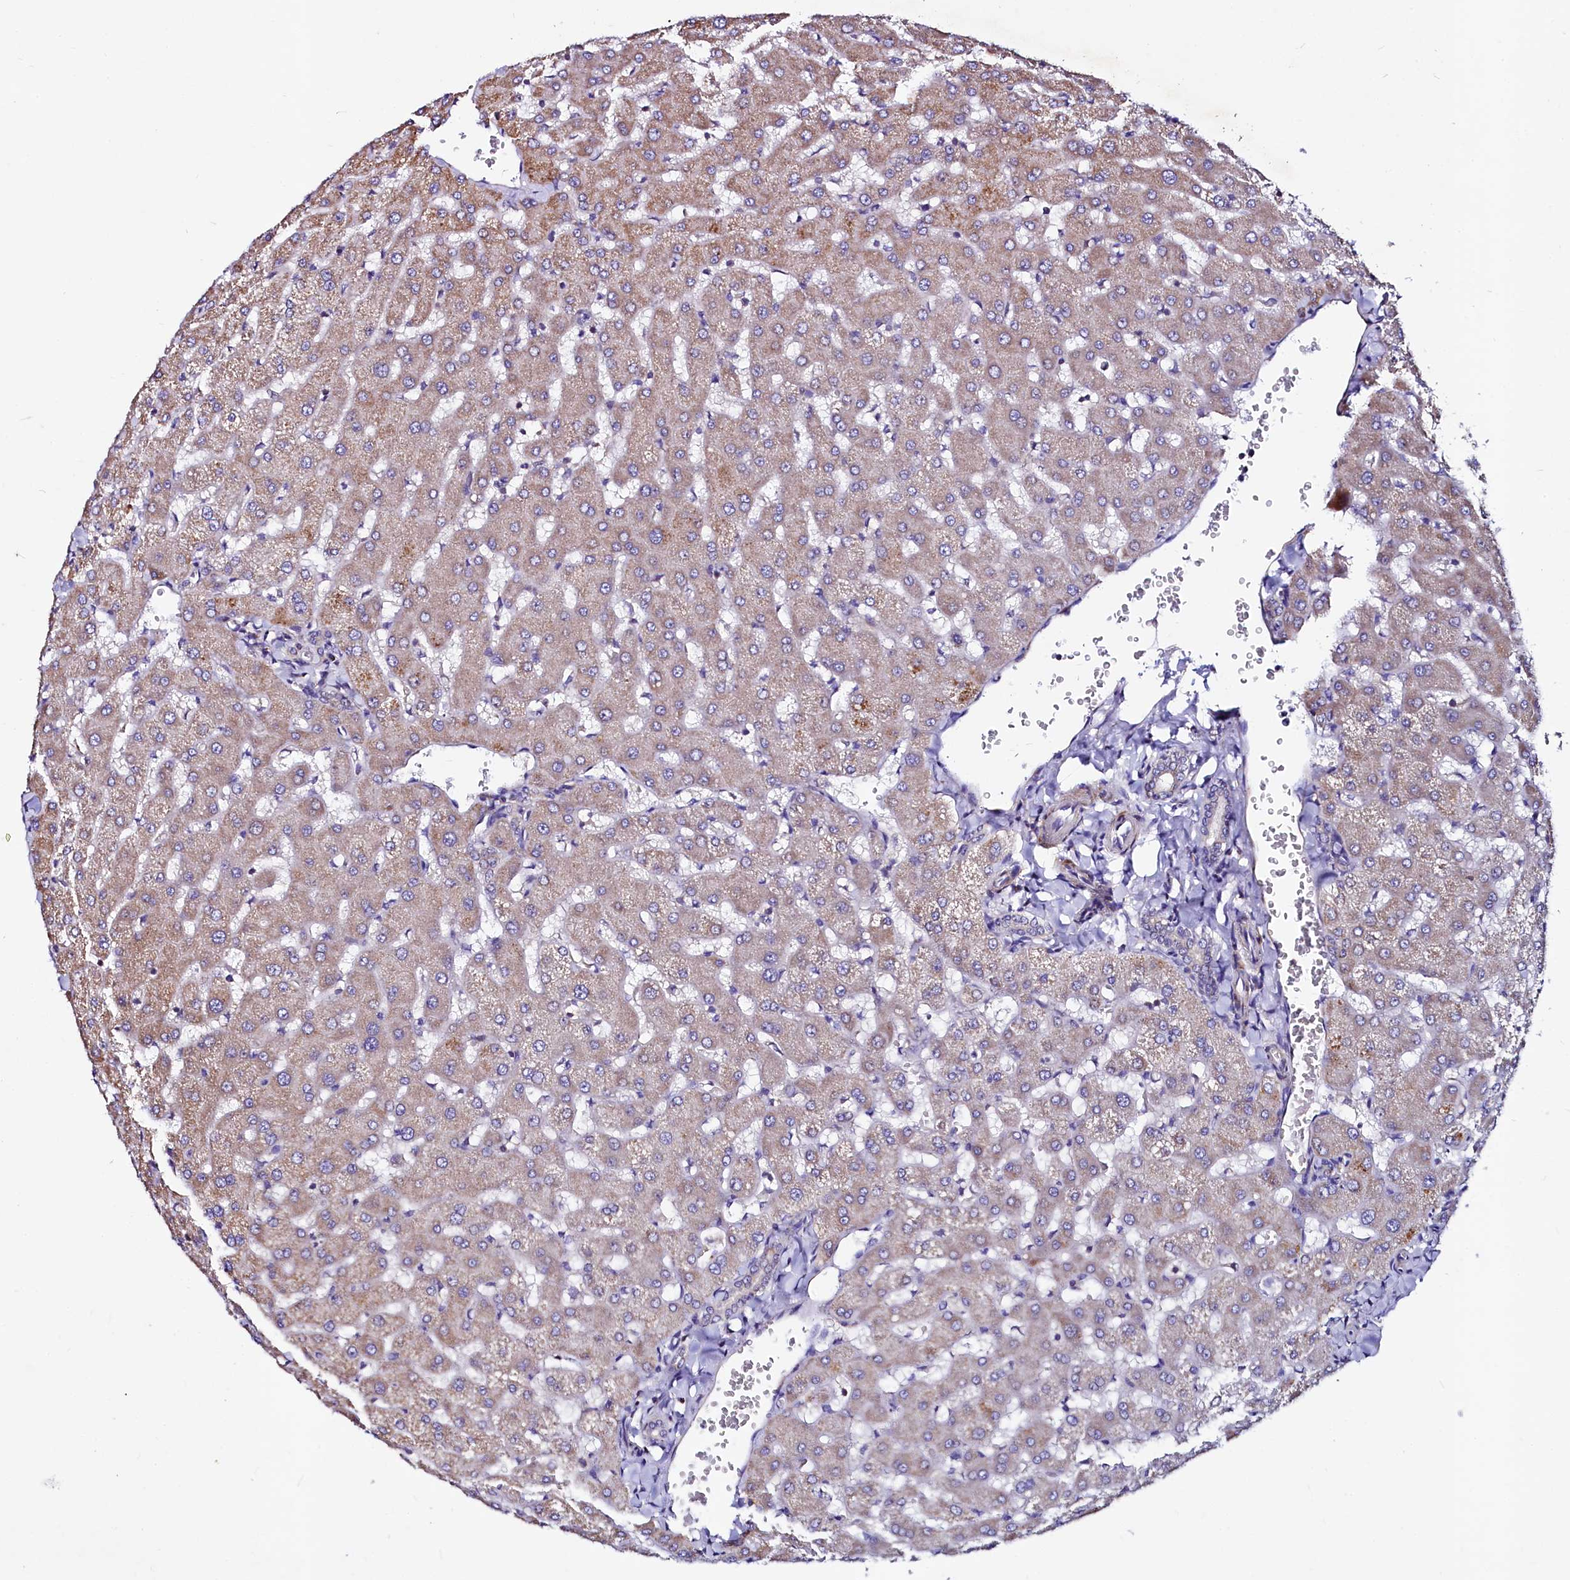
{"staining": {"intensity": "moderate", "quantity": "<25%", "location": "cytoplasmic/membranous"}, "tissue": "liver", "cell_type": "Cholangiocytes", "image_type": "normal", "snomed": [{"axis": "morphology", "description": "Normal tissue, NOS"}, {"axis": "topography", "description": "Liver"}], "caption": "Protein analysis of unremarkable liver displays moderate cytoplasmic/membranous expression in approximately <25% of cholangiocytes.", "gene": "CIAO3", "patient": {"sex": "female", "age": 63}}